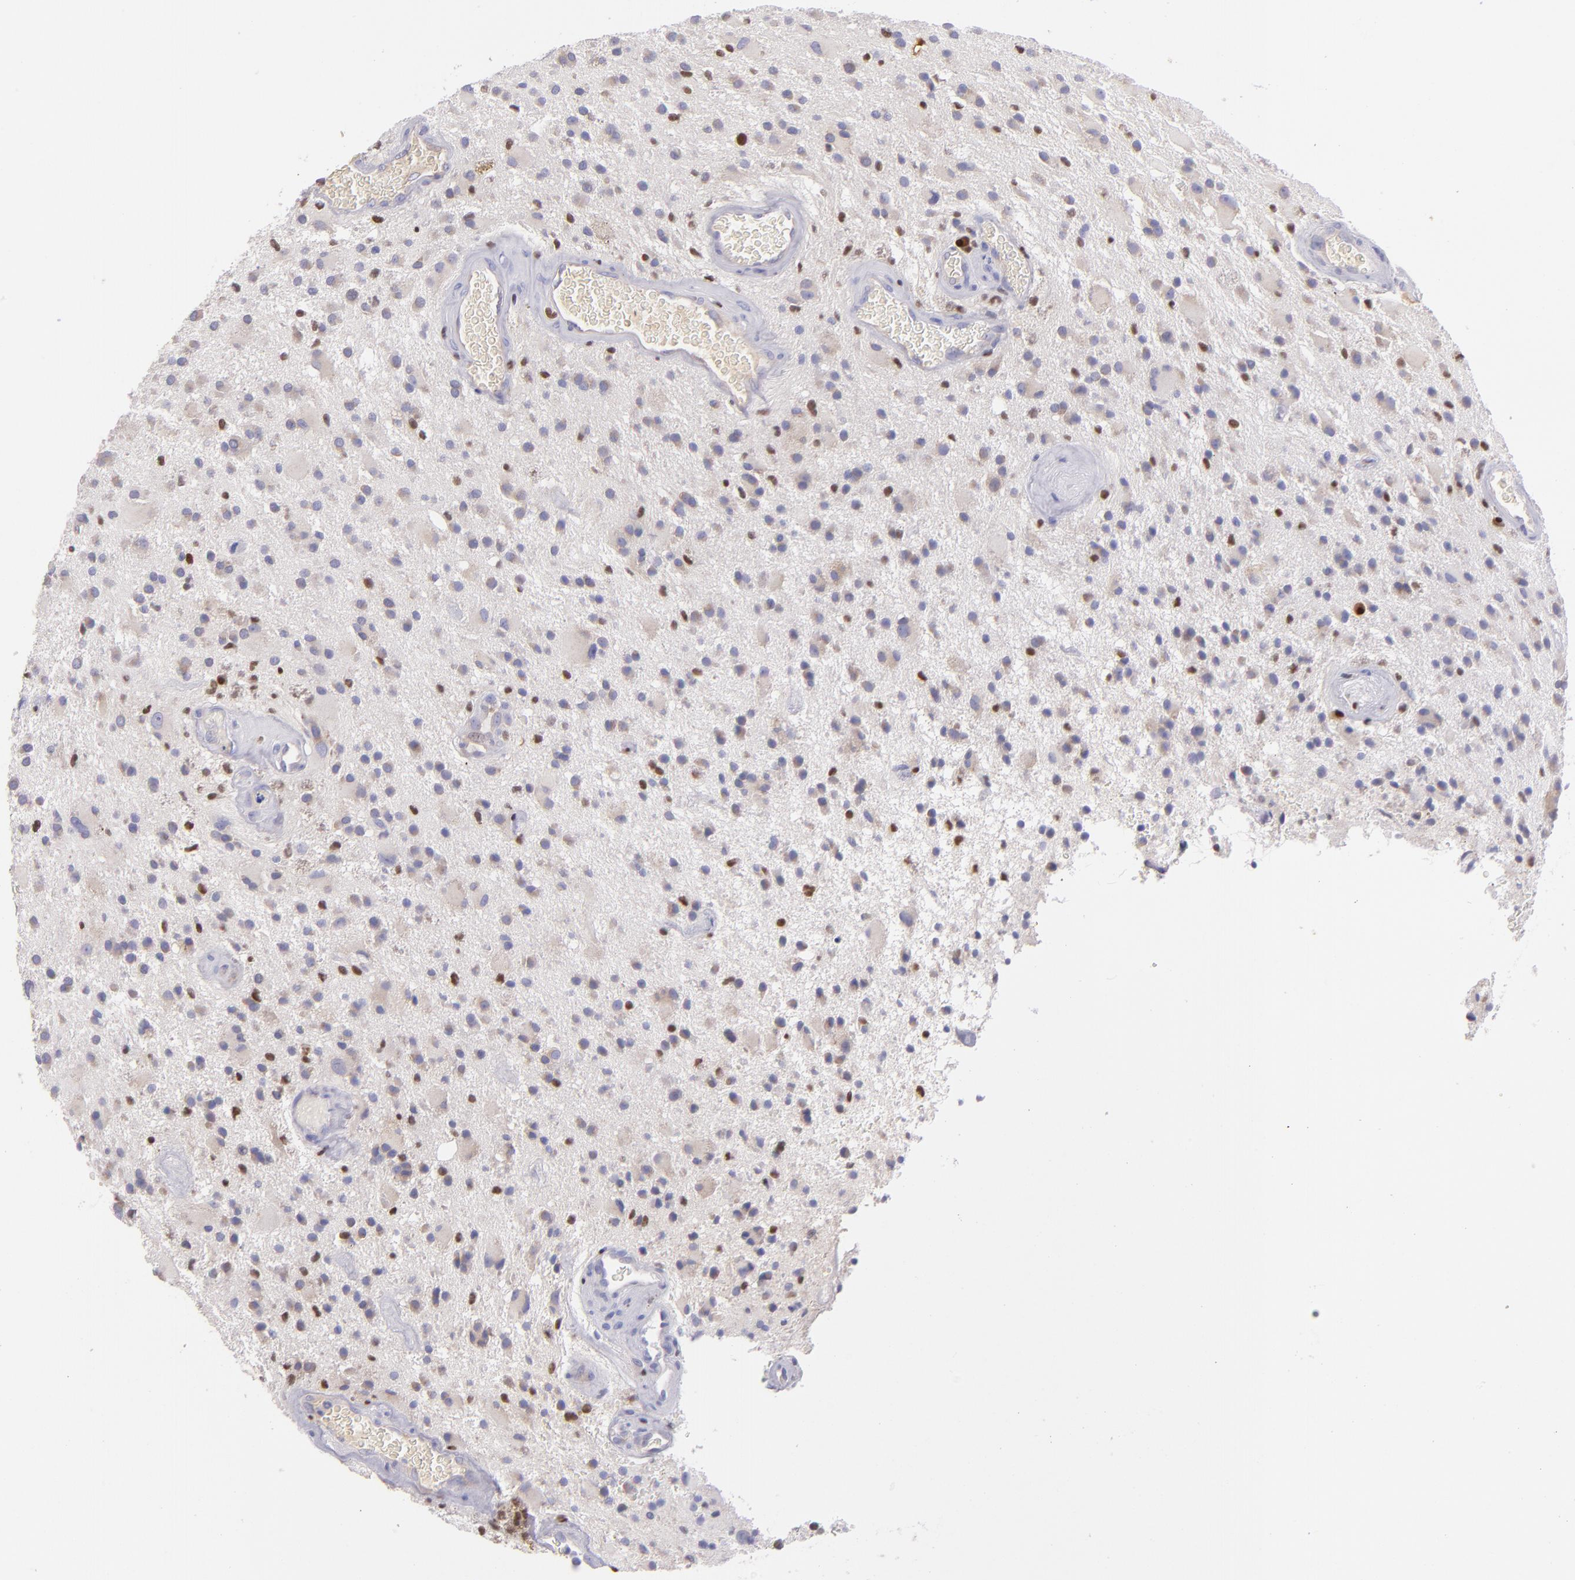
{"staining": {"intensity": "moderate", "quantity": "<25%", "location": "nuclear"}, "tissue": "glioma", "cell_type": "Tumor cells", "image_type": "cancer", "snomed": [{"axis": "morphology", "description": "Glioma, malignant, Low grade"}, {"axis": "topography", "description": "Brain"}], "caption": "Immunohistochemical staining of glioma demonstrates low levels of moderate nuclear staining in about <25% of tumor cells. (brown staining indicates protein expression, while blue staining denotes nuclei).", "gene": "IRF8", "patient": {"sex": "male", "age": 58}}